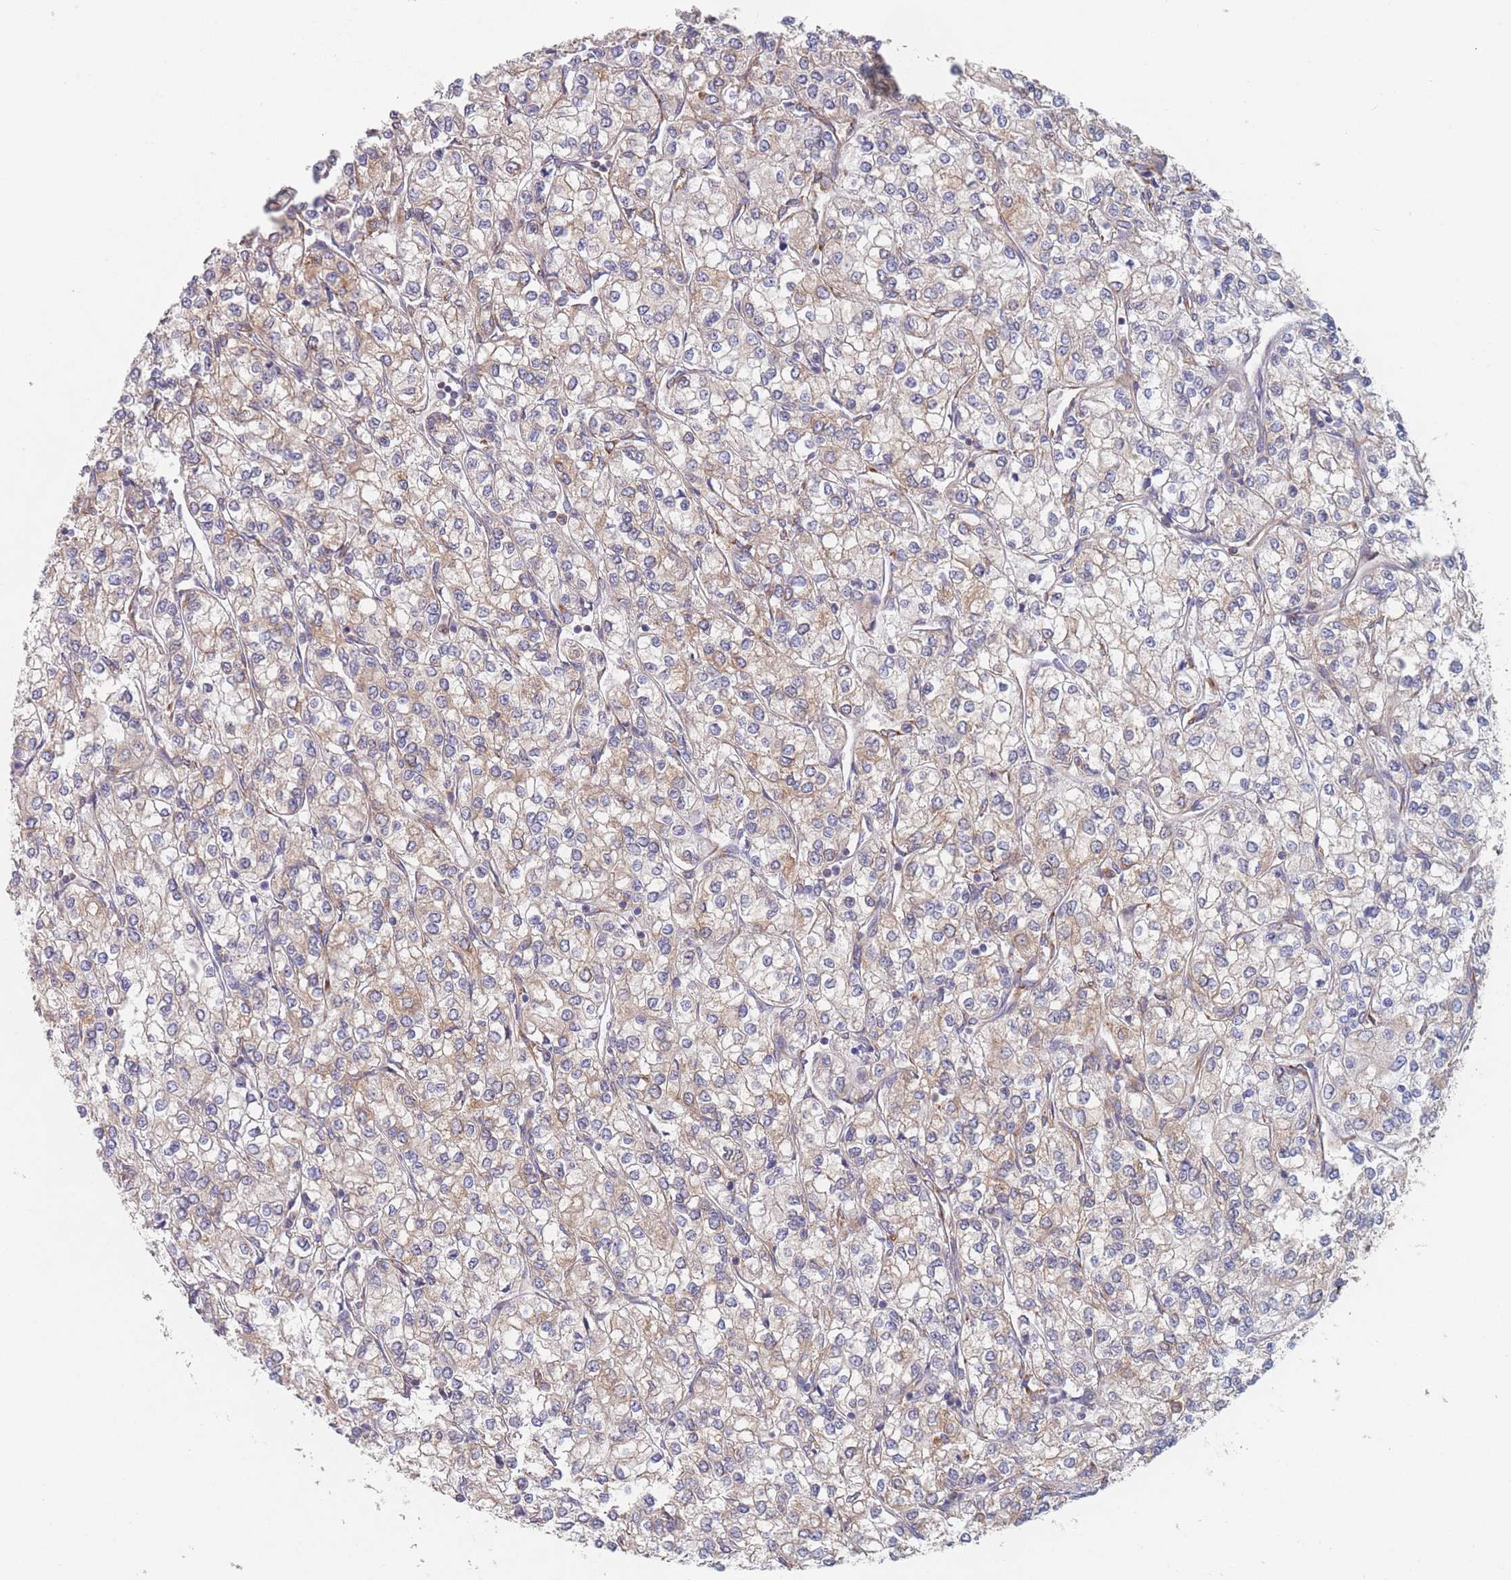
{"staining": {"intensity": "weak", "quantity": "25%-75%", "location": "cytoplasmic/membranous"}, "tissue": "renal cancer", "cell_type": "Tumor cells", "image_type": "cancer", "snomed": [{"axis": "morphology", "description": "Adenocarcinoma, NOS"}, {"axis": "topography", "description": "Kidney"}], "caption": "IHC histopathology image of neoplastic tissue: human renal cancer stained using immunohistochemistry (IHC) shows low levels of weak protein expression localized specifically in the cytoplasmic/membranous of tumor cells, appearing as a cytoplasmic/membranous brown color.", "gene": "EEF1B2", "patient": {"sex": "male", "age": 80}}